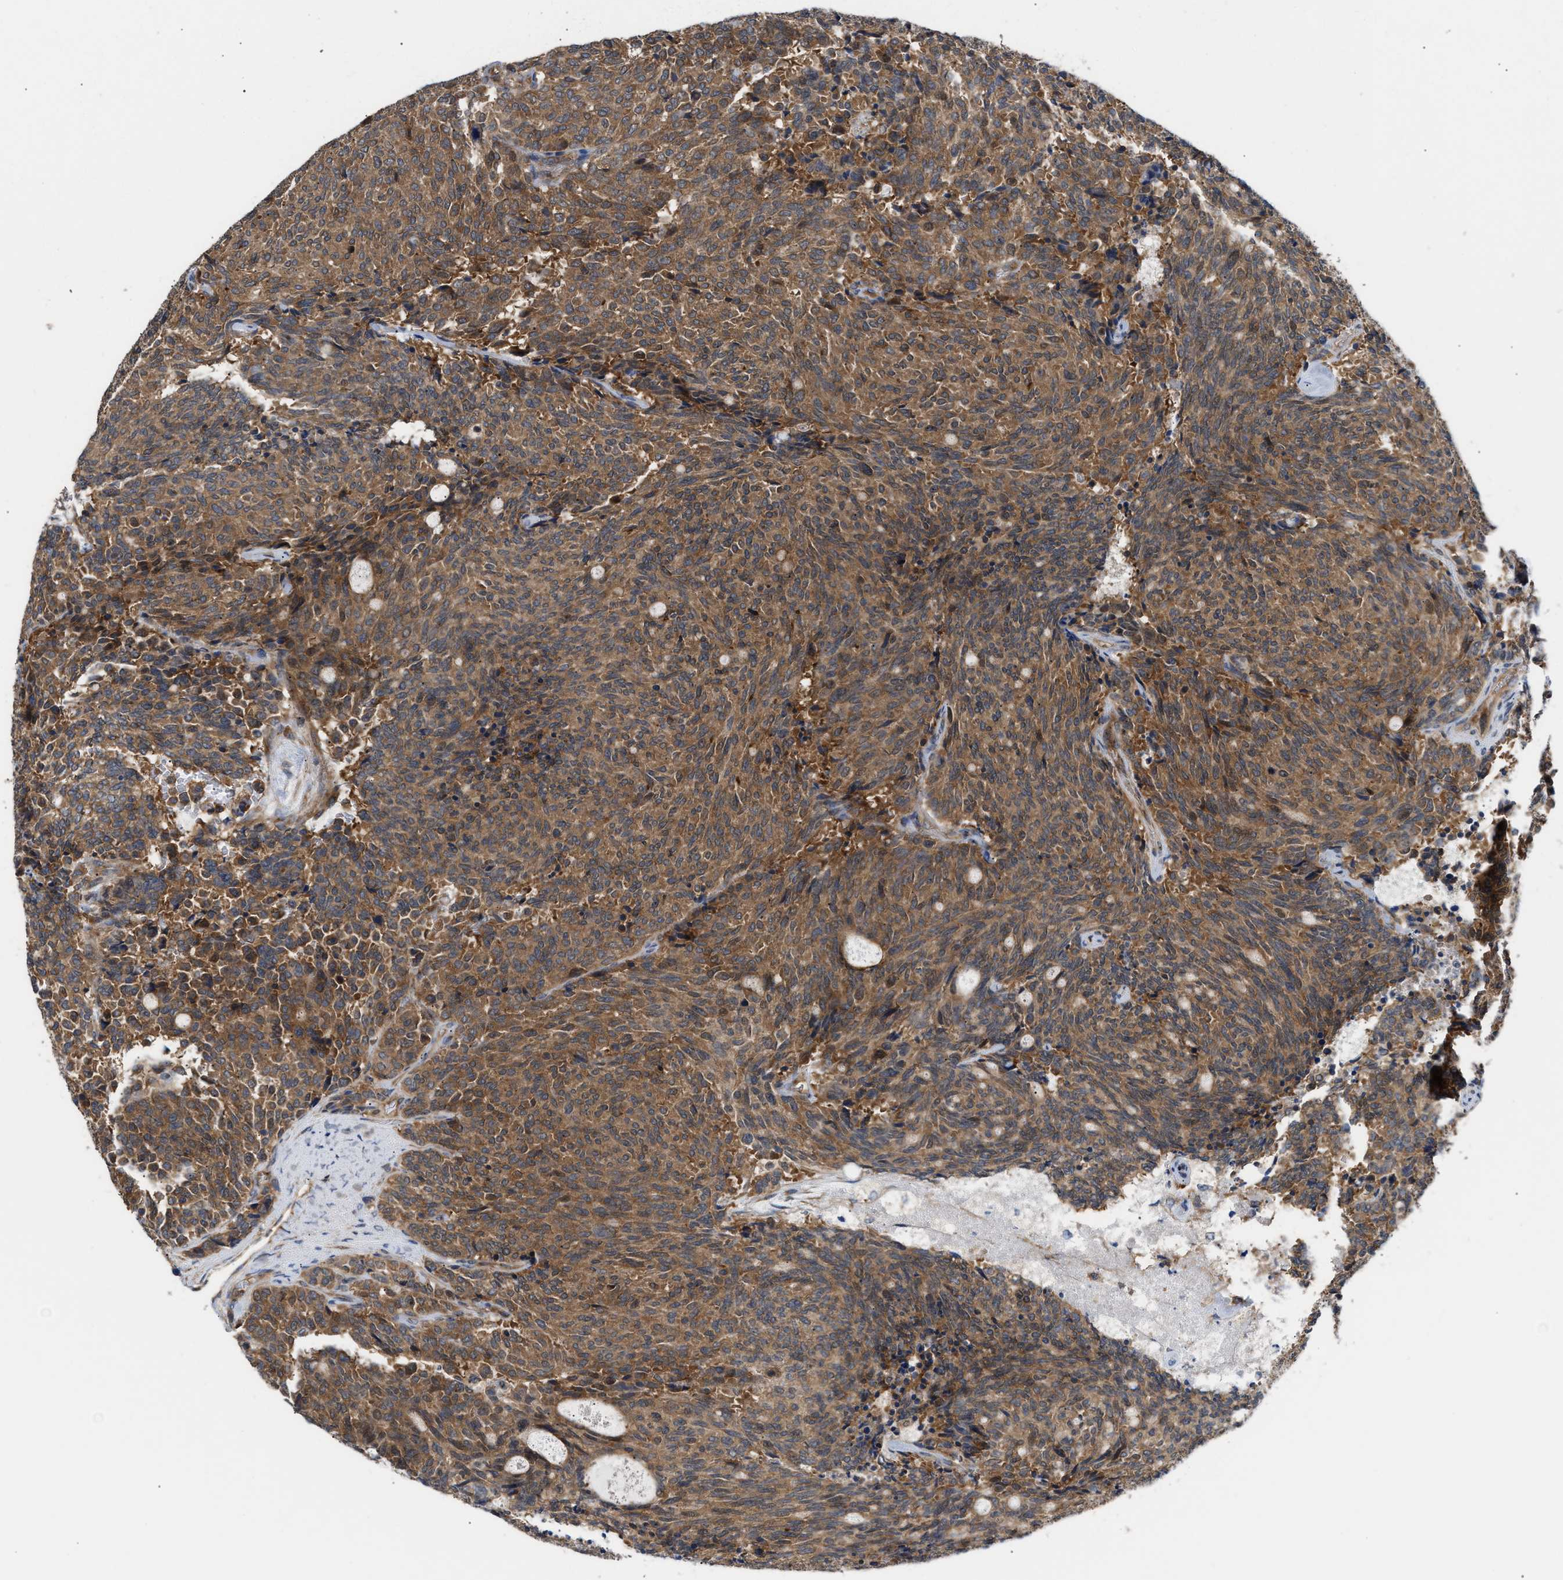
{"staining": {"intensity": "moderate", "quantity": ">75%", "location": "cytoplasmic/membranous"}, "tissue": "carcinoid", "cell_type": "Tumor cells", "image_type": "cancer", "snomed": [{"axis": "morphology", "description": "Carcinoid, malignant, NOS"}, {"axis": "topography", "description": "Pancreas"}], "caption": "This is an image of immunohistochemistry (IHC) staining of carcinoid, which shows moderate staining in the cytoplasmic/membranous of tumor cells.", "gene": "LAPTM4B", "patient": {"sex": "female", "age": 54}}